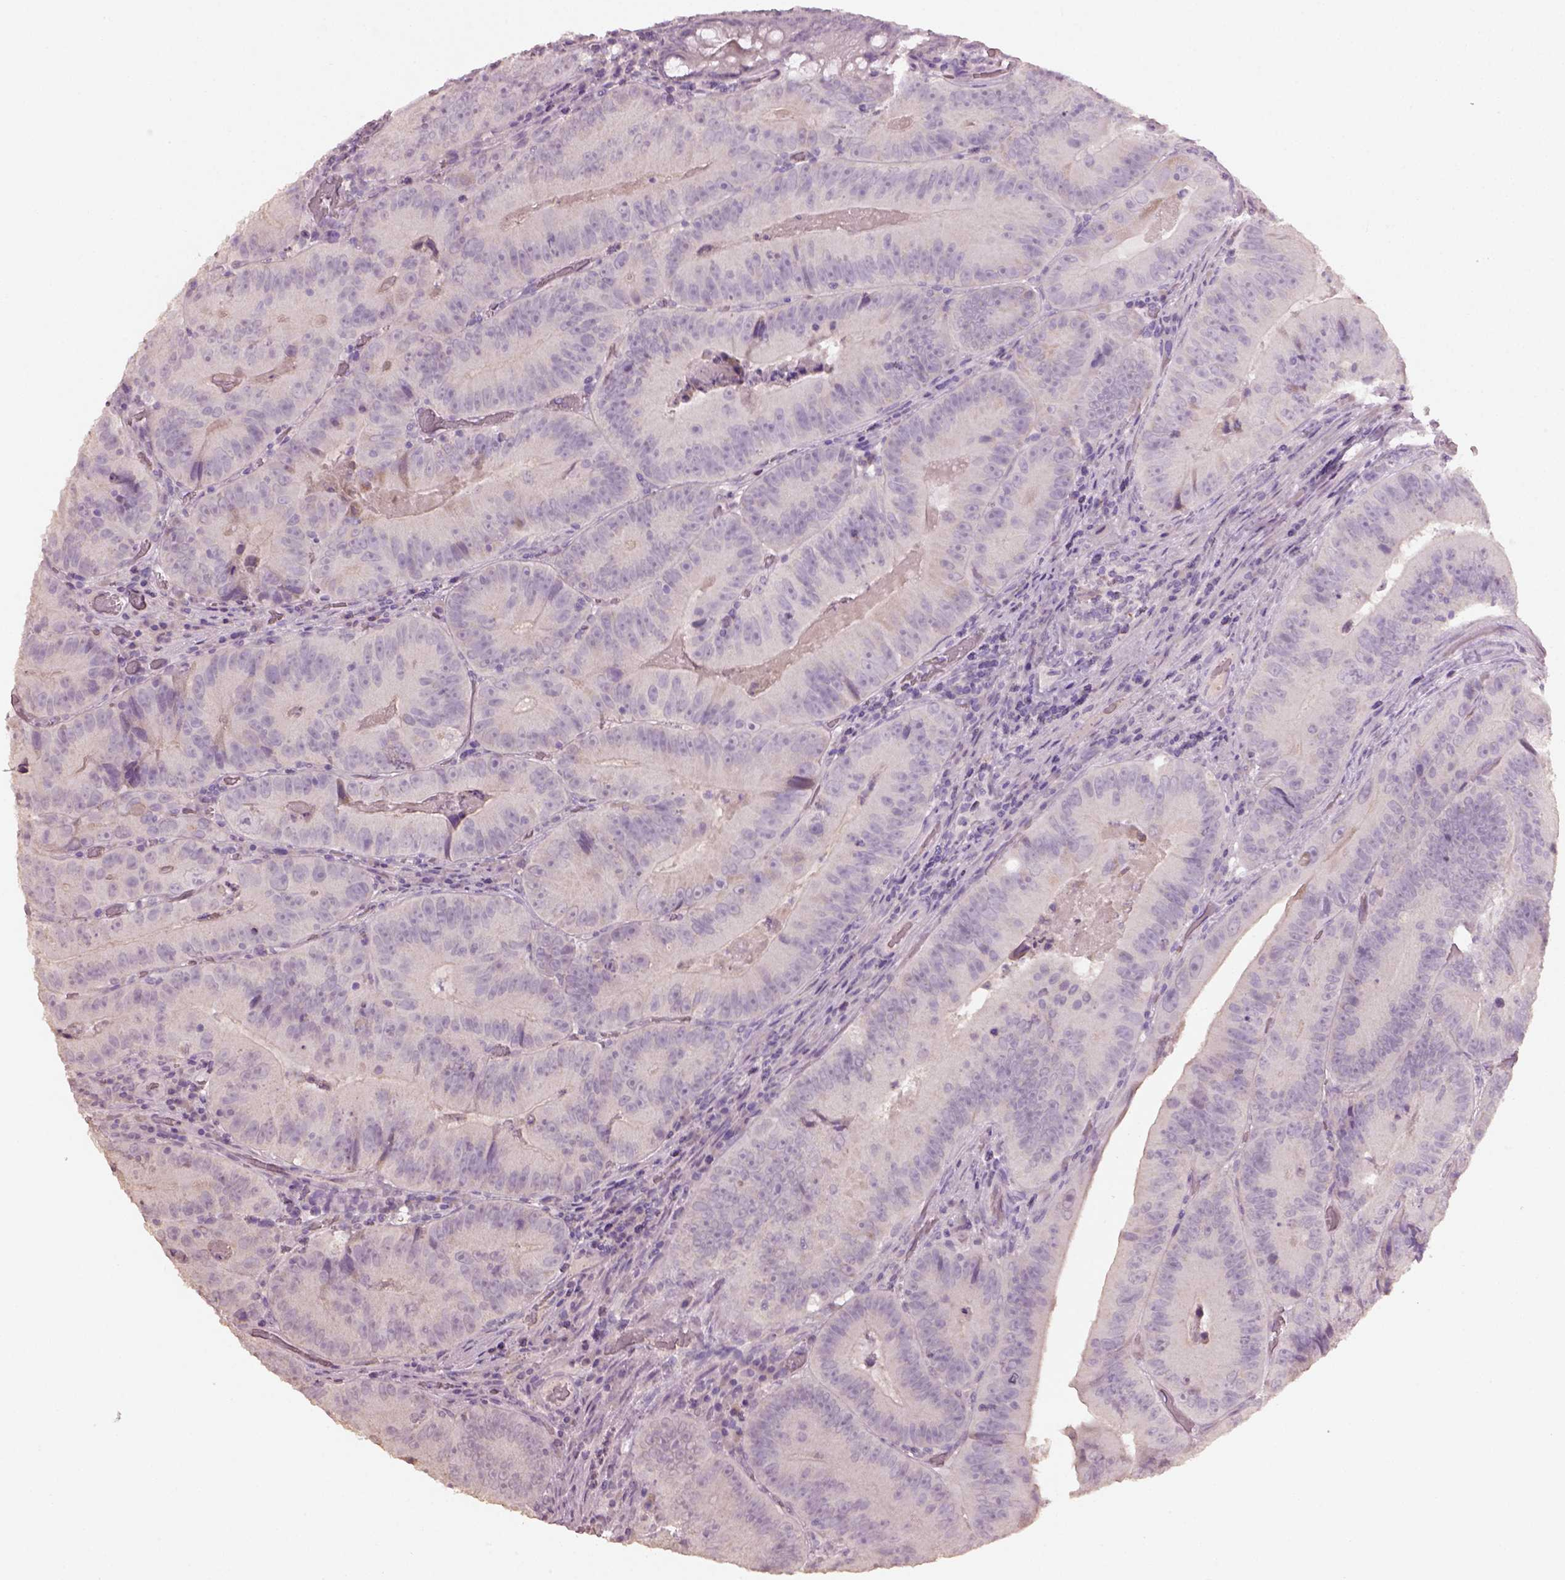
{"staining": {"intensity": "negative", "quantity": "none", "location": "none"}, "tissue": "colorectal cancer", "cell_type": "Tumor cells", "image_type": "cancer", "snomed": [{"axis": "morphology", "description": "Adenocarcinoma, NOS"}, {"axis": "topography", "description": "Colon"}], "caption": "This is an IHC image of colorectal adenocarcinoma. There is no positivity in tumor cells.", "gene": "KCNIP3", "patient": {"sex": "female", "age": 86}}